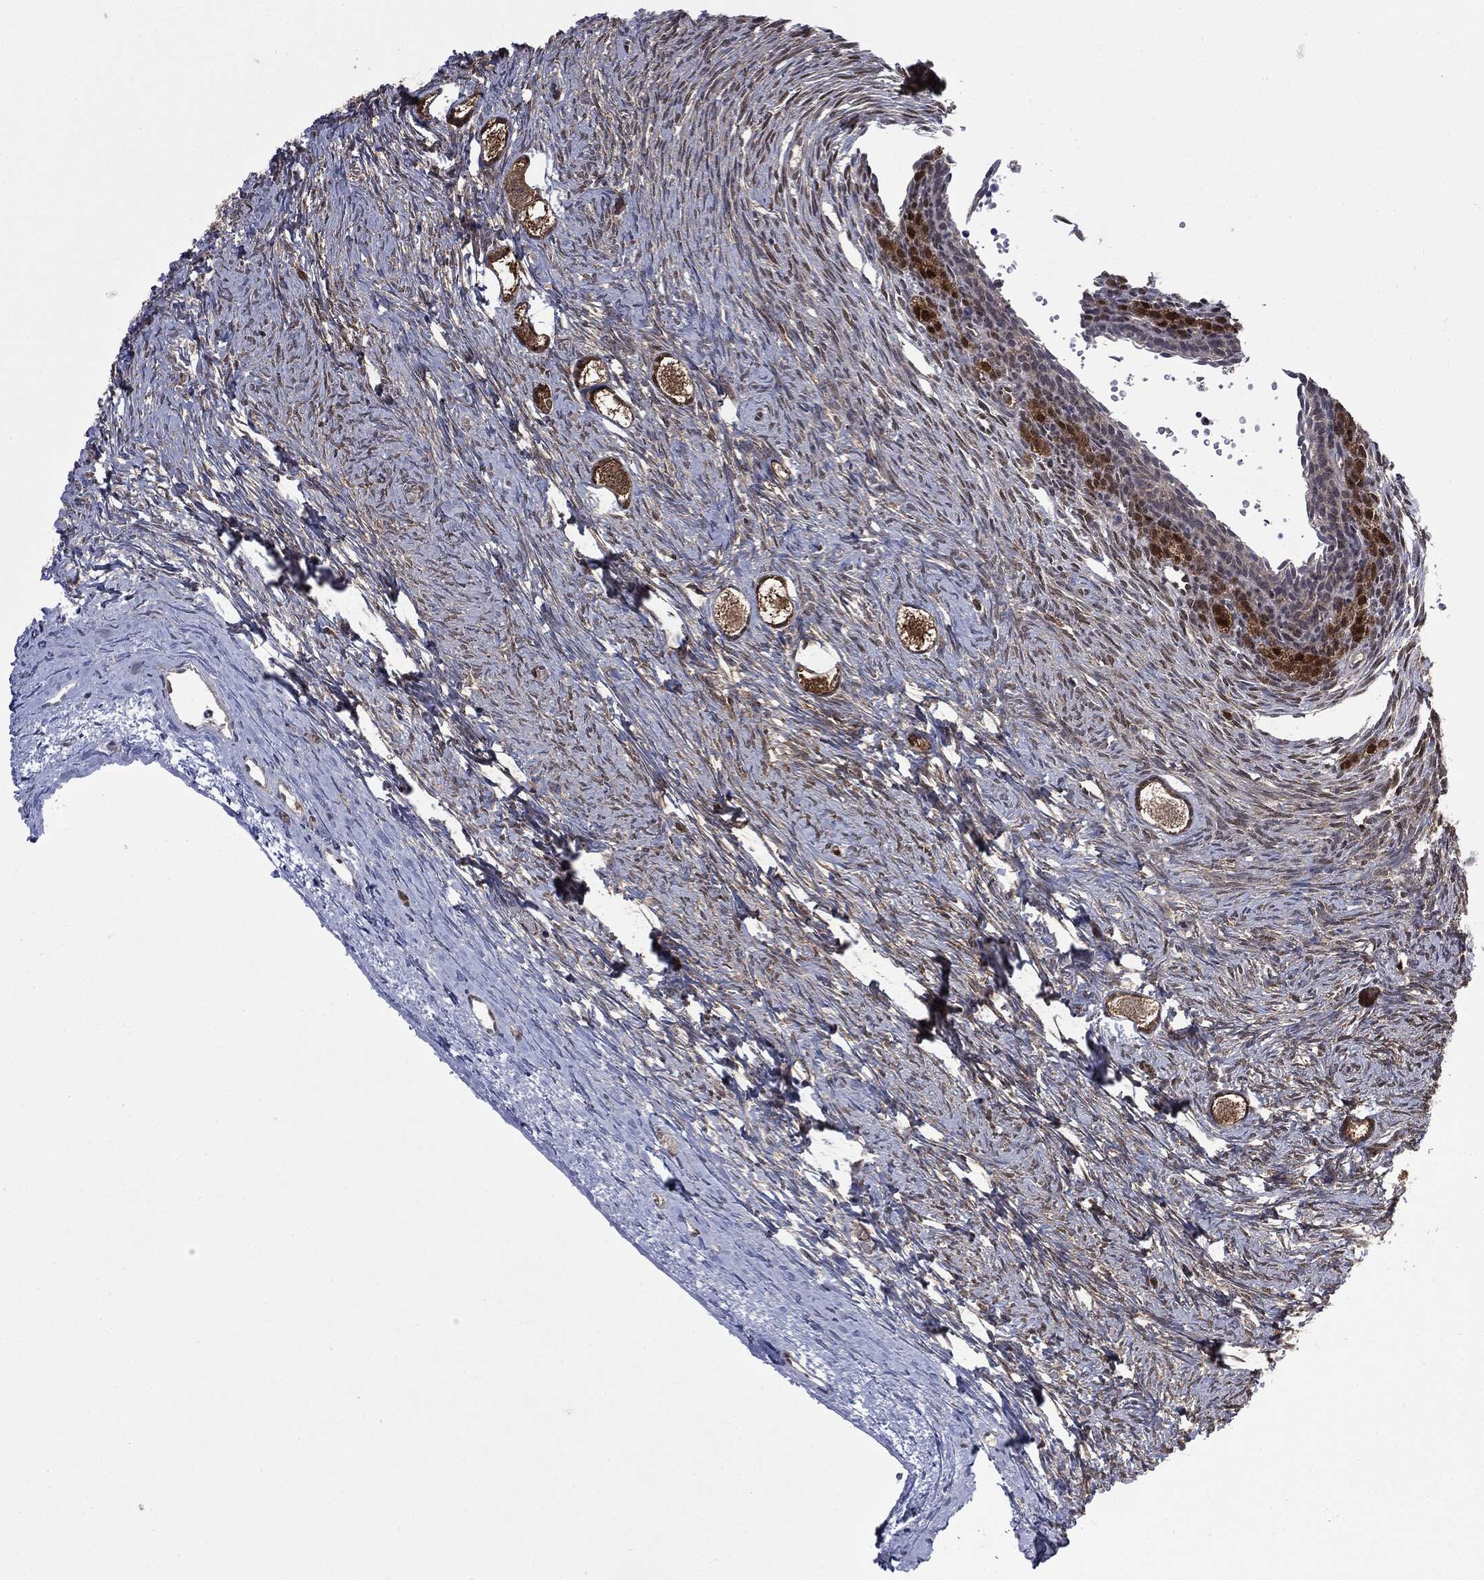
{"staining": {"intensity": "strong", "quantity": "25%-75%", "location": "cytoplasmic/membranous"}, "tissue": "ovary", "cell_type": "Follicle cells", "image_type": "normal", "snomed": [{"axis": "morphology", "description": "Normal tissue, NOS"}, {"axis": "topography", "description": "Ovary"}], "caption": "Unremarkable ovary demonstrates strong cytoplasmic/membranous staining in about 25%-75% of follicle cells (DAB IHC with brightfield microscopy, high magnification)..", "gene": "GPI", "patient": {"sex": "female", "age": 27}}